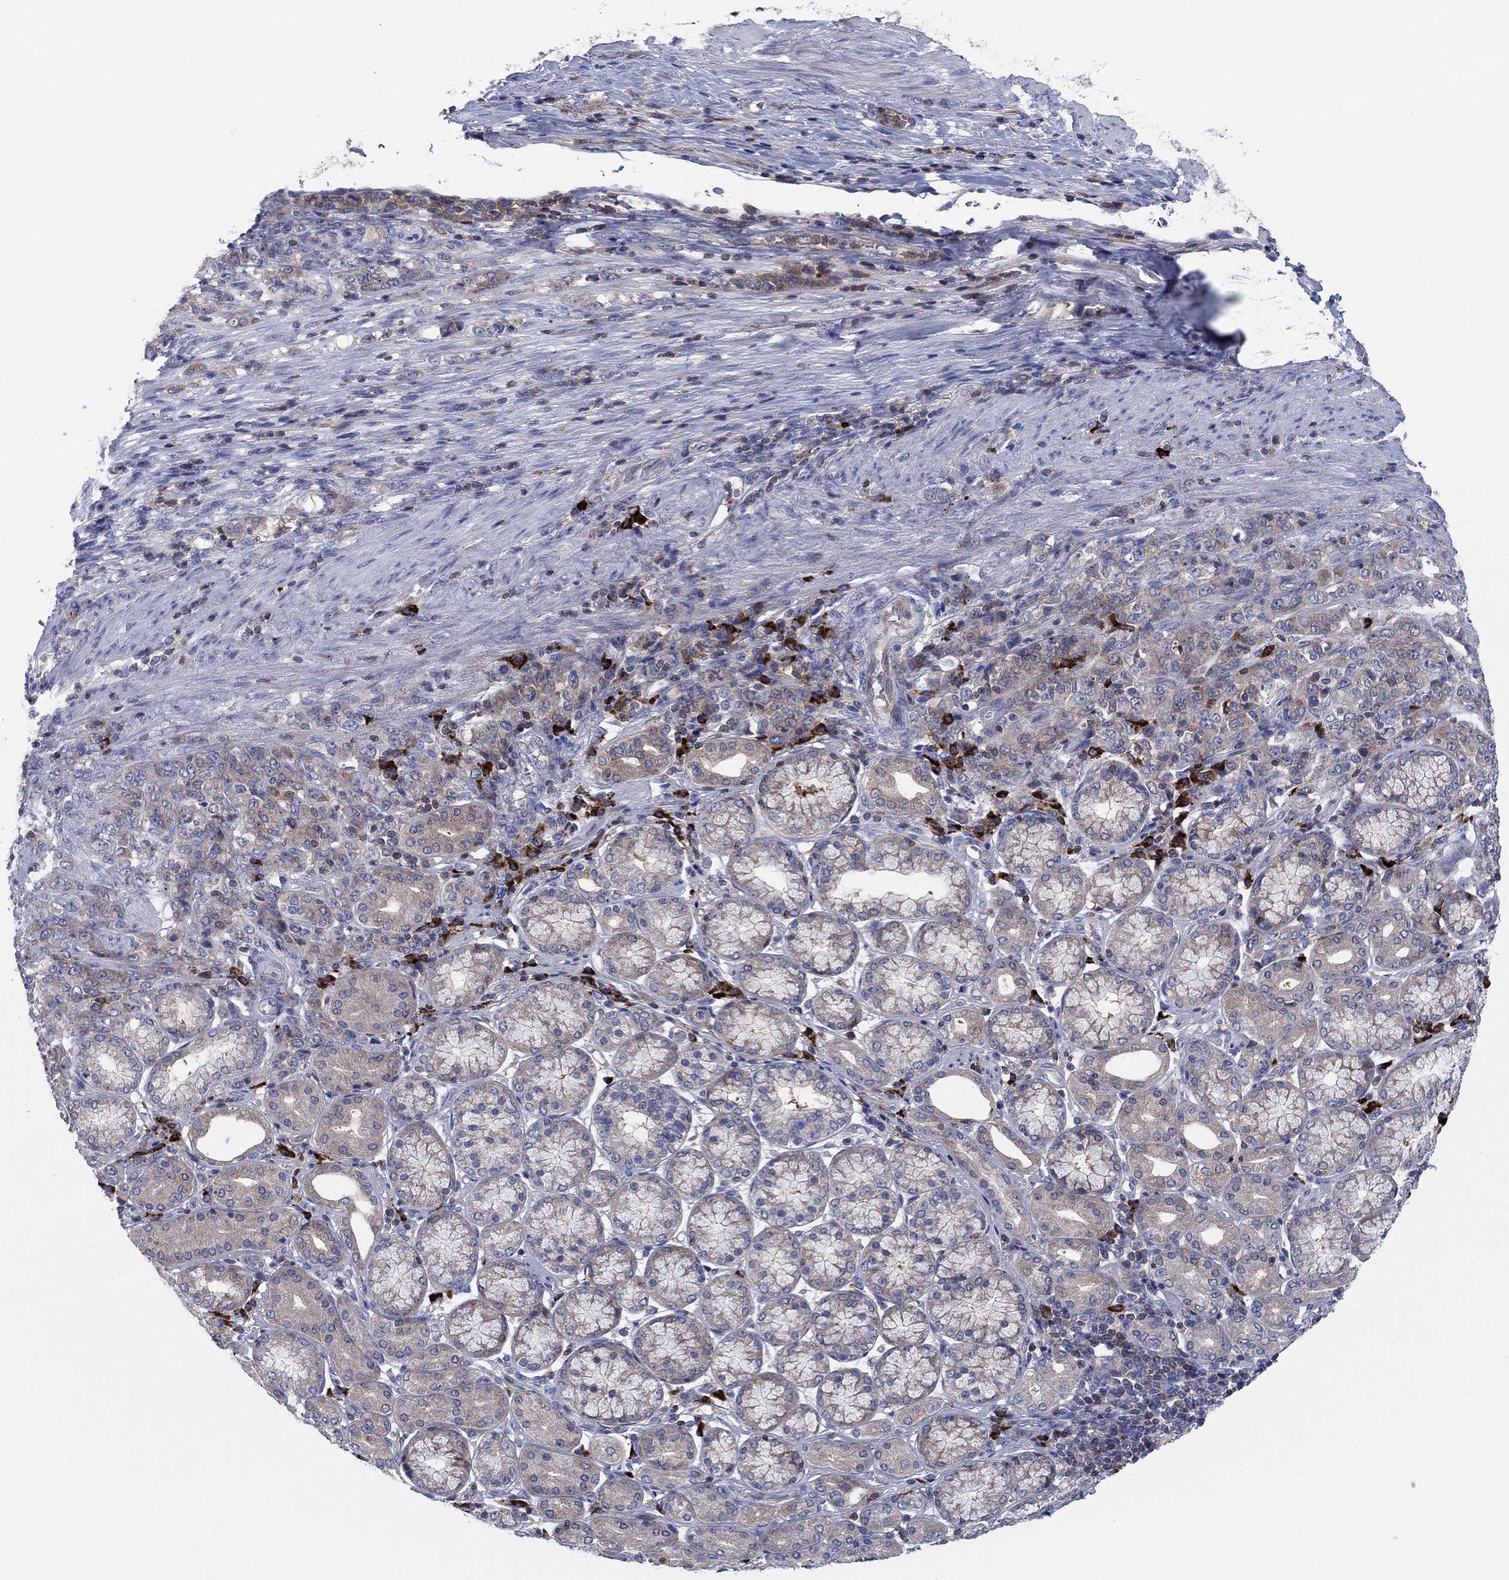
{"staining": {"intensity": "weak", "quantity": ">75%", "location": "cytoplasmic/membranous"}, "tissue": "stomach cancer", "cell_type": "Tumor cells", "image_type": "cancer", "snomed": [{"axis": "morphology", "description": "Normal tissue, NOS"}, {"axis": "morphology", "description": "Adenocarcinoma, NOS"}, {"axis": "topography", "description": "Stomach"}], "caption": "The micrograph shows a brown stain indicating the presence of a protein in the cytoplasmic/membranous of tumor cells in stomach cancer. (IHC, brightfield microscopy, high magnification).", "gene": "PVR", "patient": {"sex": "female", "age": 79}}